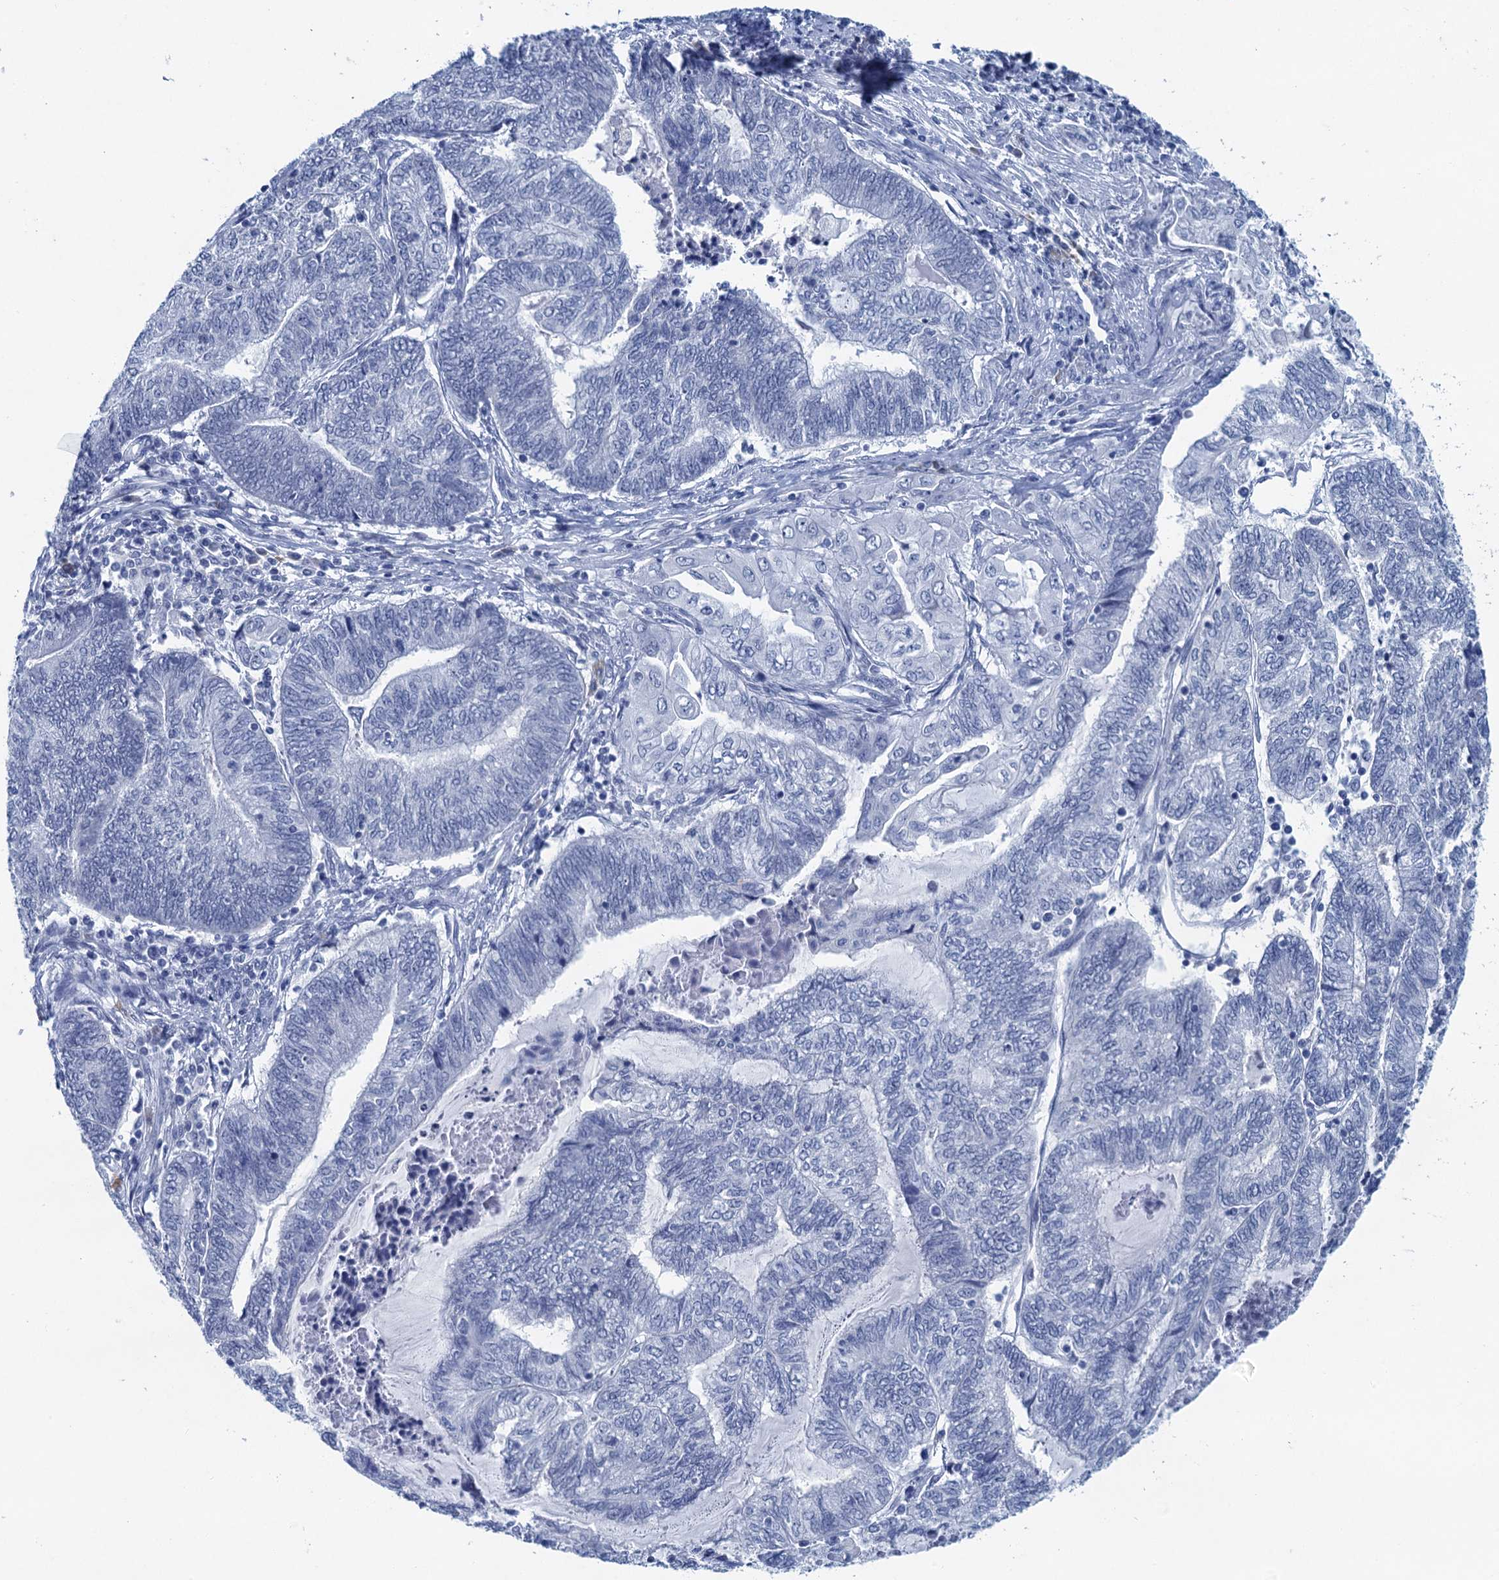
{"staining": {"intensity": "negative", "quantity": "none", "location": "none"}, "tissue": "endometrial cancer", "cell_type": "Tumor cells", "image_type": "cancer", "snomed": [{"axis": "morphology", "description": "Adenocarcinoma, NOS"}, {"axis": "topography", "description": "Uterus"}, {"axis": "topography", "description": "Endometrium"}], "caption": "Histopathology image shows no significant protein expression in tumor cells of adenocarcinoma (endometrial).", "gene": "HAPSTR1", "patient": {"sex": "female", "age": 70}}